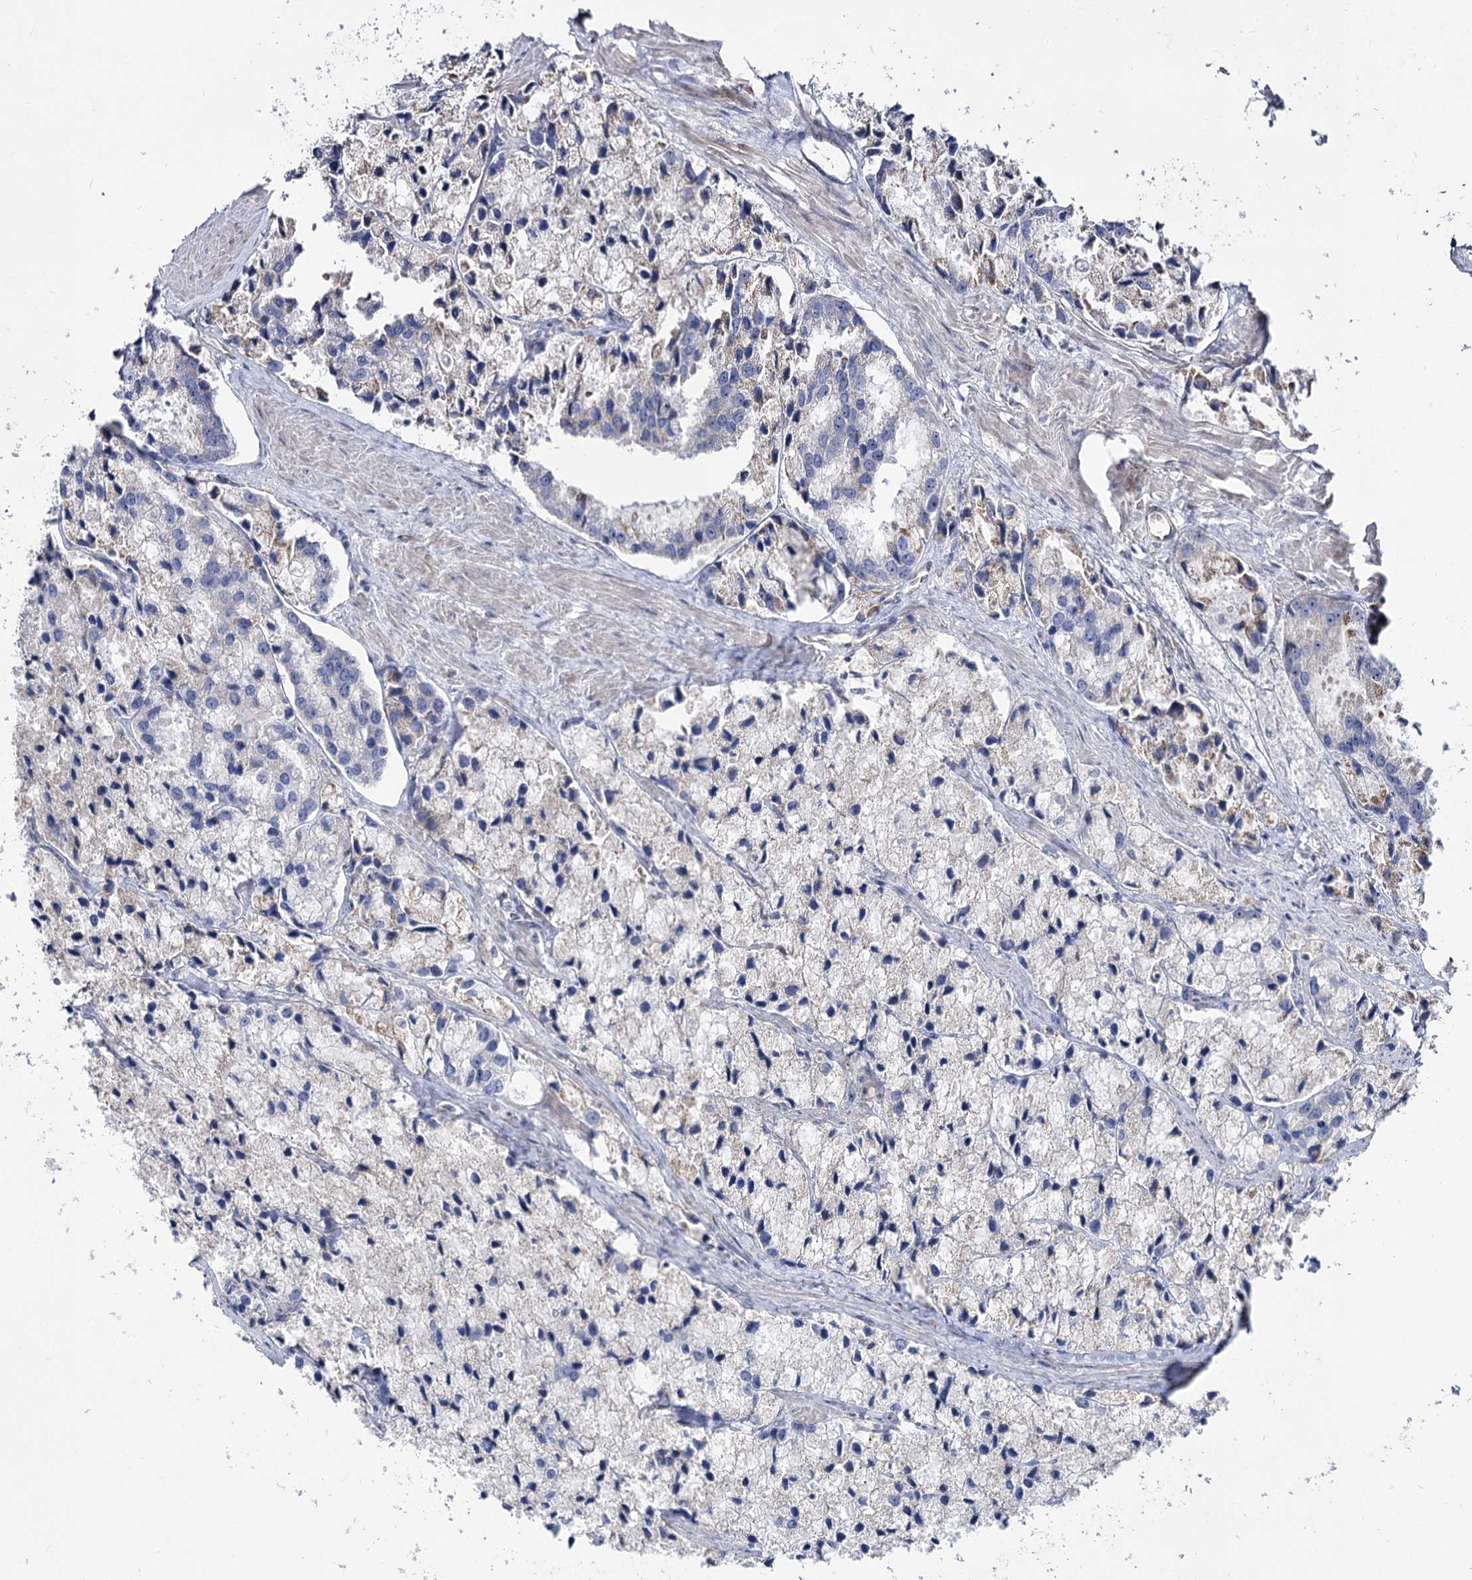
{"staining": {"intensity": "negative", "quantity": "none", "location": "none"}, "tissue": "prostate cancer", "cell_type": "Tumor cells", "image_type": "cancer", "snomed": [{"axis": "morphology", "description": "Adenocarcinoma, High grade"}, {"axis": "topography", "description": "Prostate"}], "caption": "High-grade adenocarcinoma (prostate) was stained to show a protein in brown. There is no significant expression in tumor cells.", "gene": "SUOX", "patient": {"sex": "male", "age": 66}}